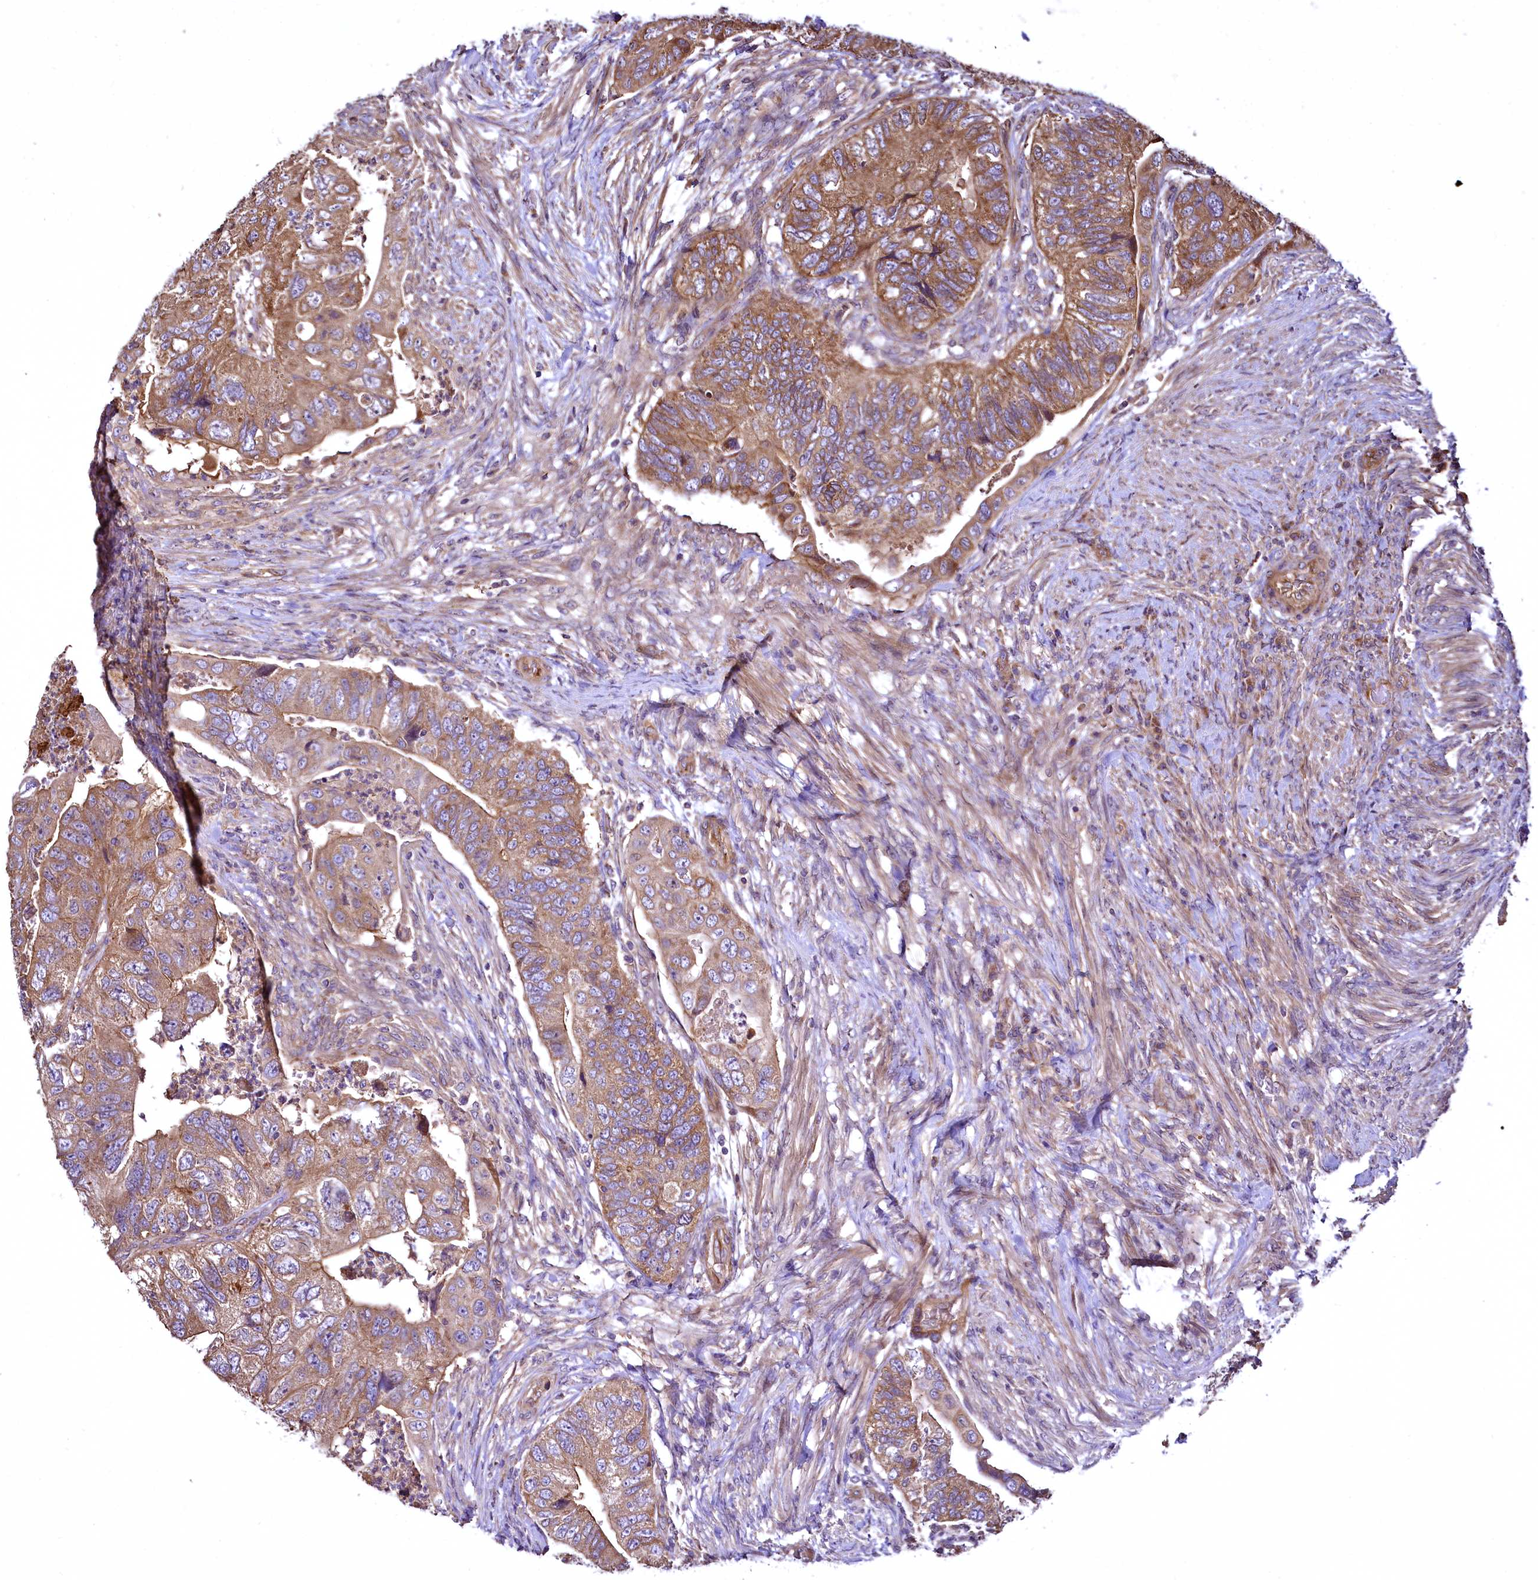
{"staining": {"intensity": "moderate", "quantity": ">75%", "location": "cytoplasmic/membranous"}, "tissue": "colorectal cancer", "cell_type": "Tumor cells", "image_type": "cancer", "snomed": [{"axis": "morphology", "description": "Adenocarcinoma, NOS"}, {"axis": "topography", "description": "Rectum"}], "caption": "There is medium levels of moderate cytoplasmic/membranous staining in tumor cells of colorectal cancer (adenocarcinoma), as demonstrated by immunohistochemical staining (brown color).", "gene": "TBCEL", "patient": {"sex": "male", "age": 63}}